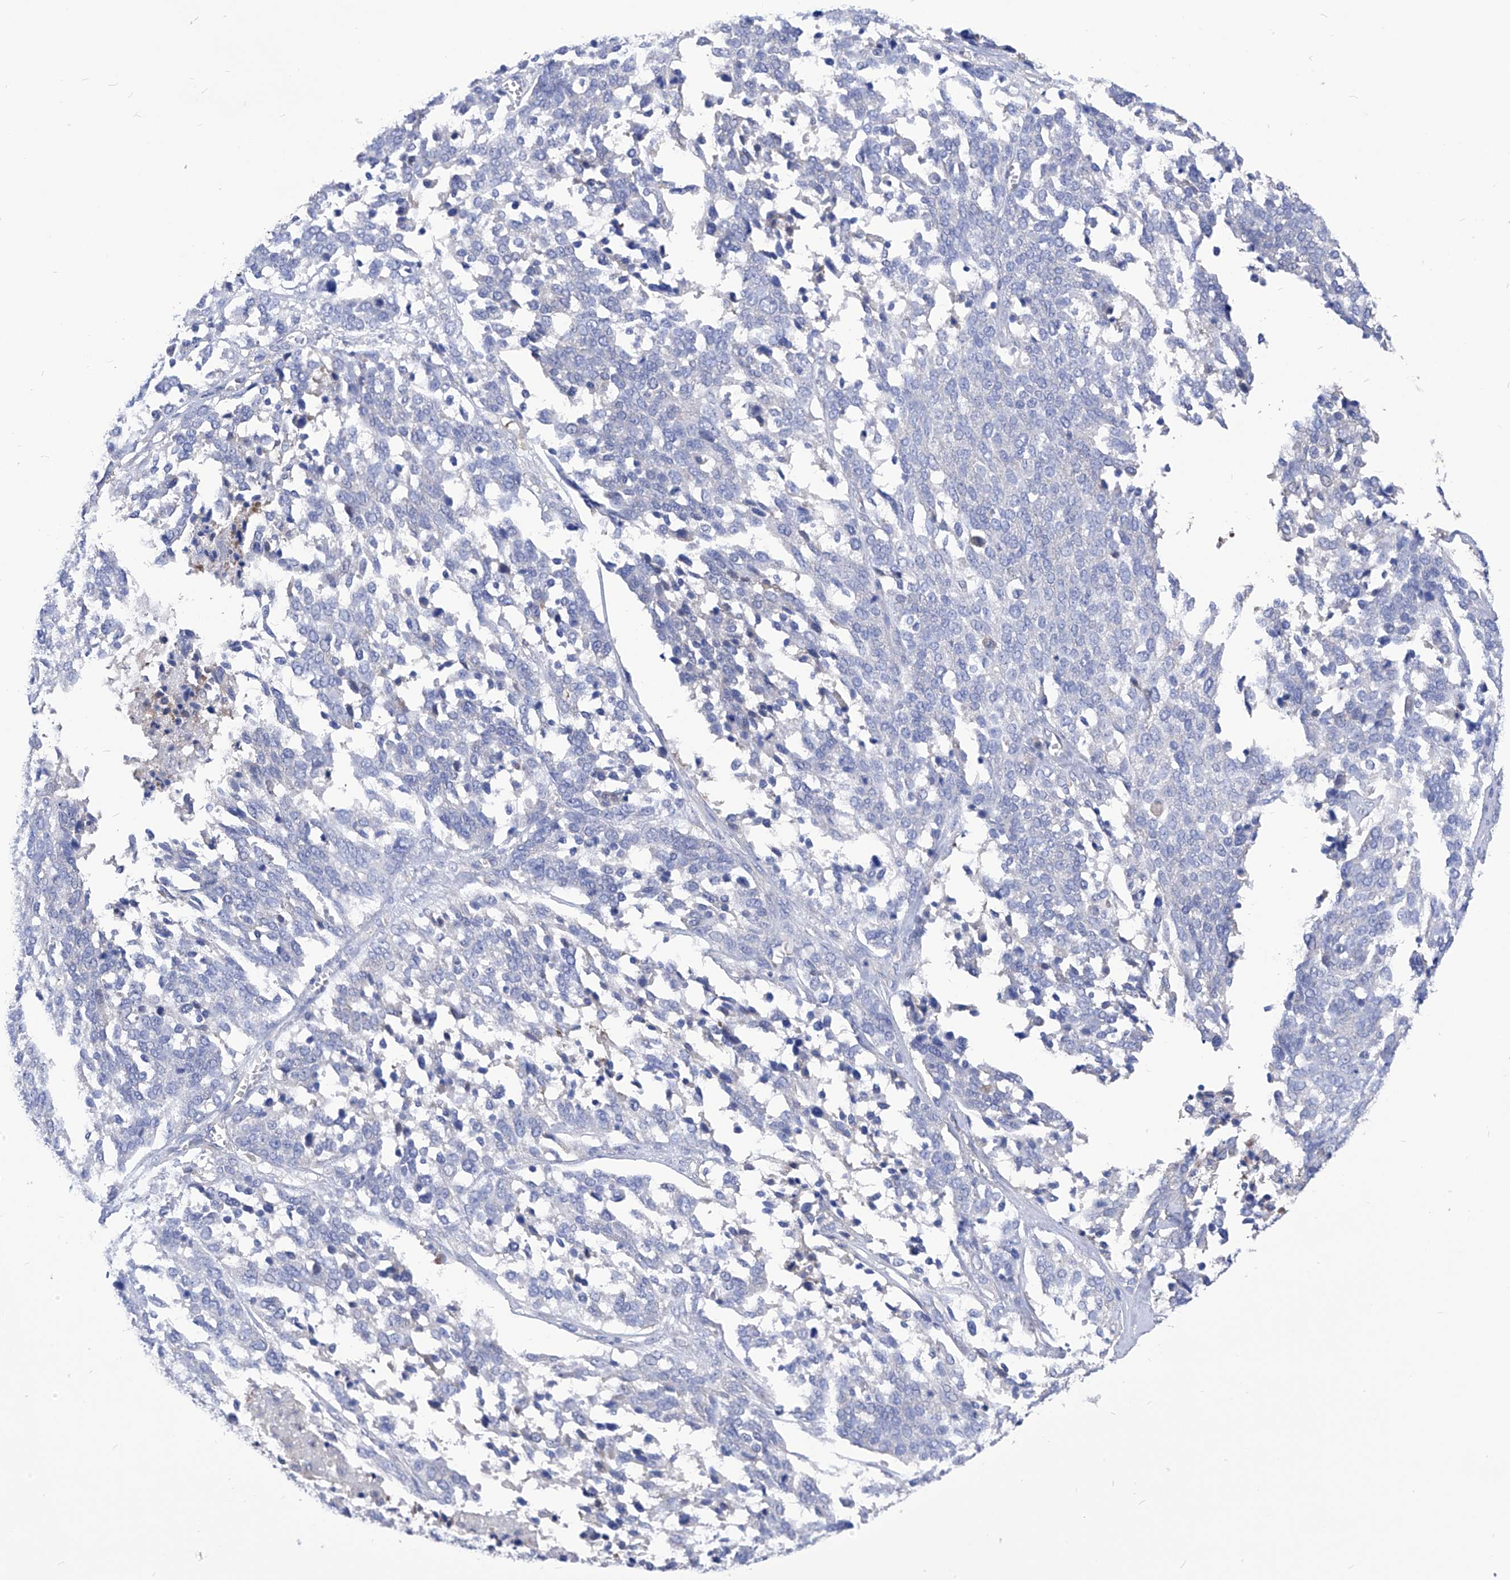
{"staining": {"intensity": "negative", "quantity": "none", "location": "none"}, "tissue": "ovarian cancer", "cell_type": "Tumor cells", "image_type": "cancer", "snomed": [{"axis": "morphology", "description": "Cystadenocarcinoma, serous, NOS"}, {"axis": "topography", "description": "Ovary"}], "caption": "Tumor cells are negative for protein expression in human ovarian cancer.", "gene": "XPNPEP1", "patient": {"sex": "female", "age": 44}}